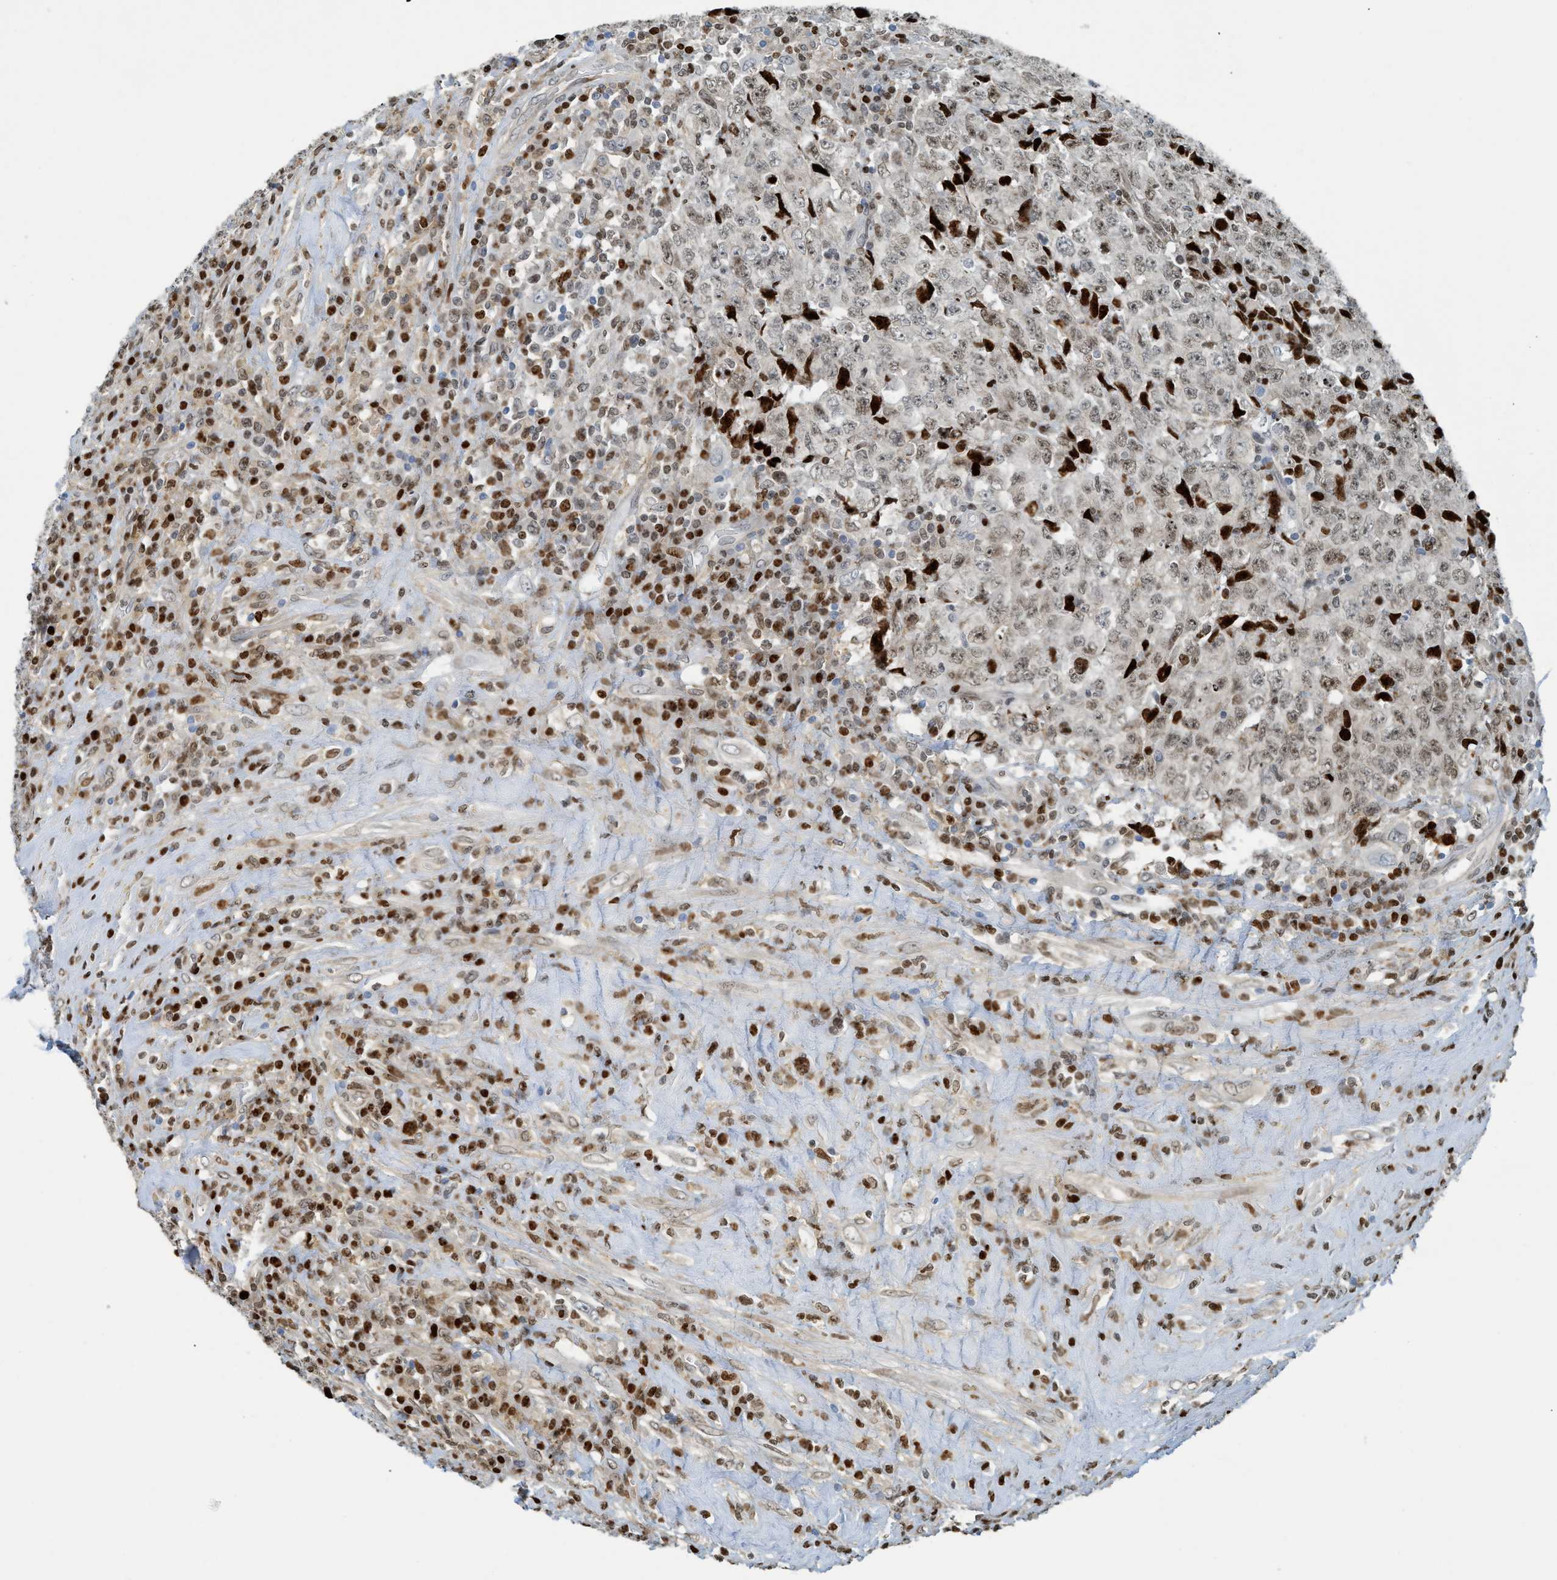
{"staining": {"intensity": "weak", "quantity": ">75%", "location": "nuclear"}, "tissue": "testis cancer", "cell_type": "Tumor cells", "image_type": "cancer", "snomed": [{"axis": "morphology", "description": "Necrosis, NOS"}, {"axis": "morphology", "description": "Carcinoma, Embryonal, NOS"}, {"axis": "topography", "description": "Testis"}], "caption": "Embryonal carcinoma (testis) stained with a brown dye demonstrates weak nuclear positive staining in approximately >75% of tumor cells.", "gene": "SH3D19", "patient": {"sex": "male", "age": 19}}